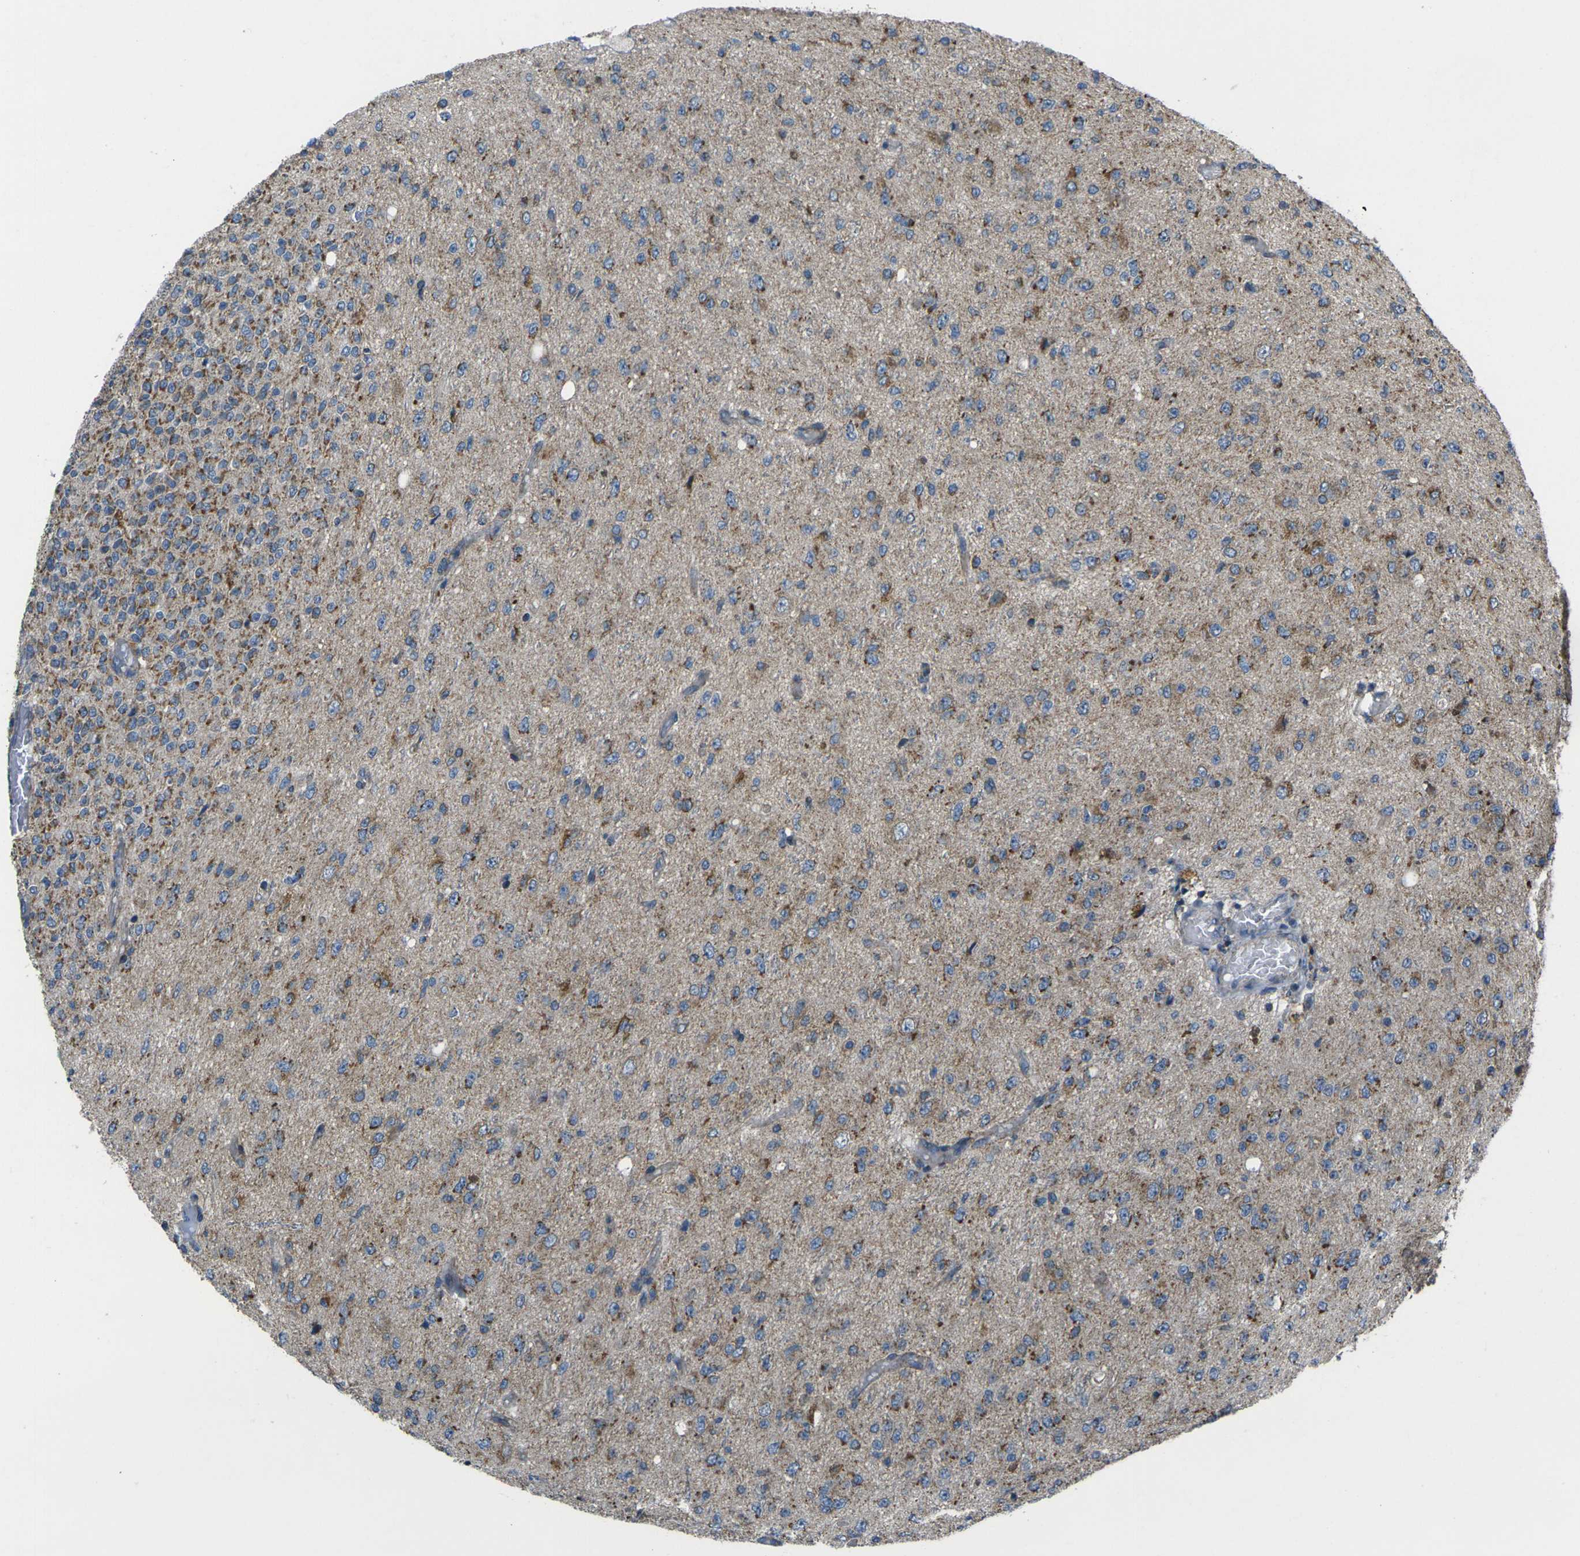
{"staining": {"intensity": "moderate", "quantity": "<25%", "location": "cytoplasmic/membranous"}, "tissue": "glioma", "cell_type": "Tumor cells", "image_type": "cancer", "snomed": [{"axis": "morphology", "description": "Glioma, malignant, High grade"}, {"axis": "topography", "description": "pancreas cauda"}], "caption": "Malignant high-grade glioma tissue displays moderate cytoplasmic/membranous staining in approximately <25% of tumor cells", "gene": "TMEM120B", "patient": {"sex": "male", "age": 60}}